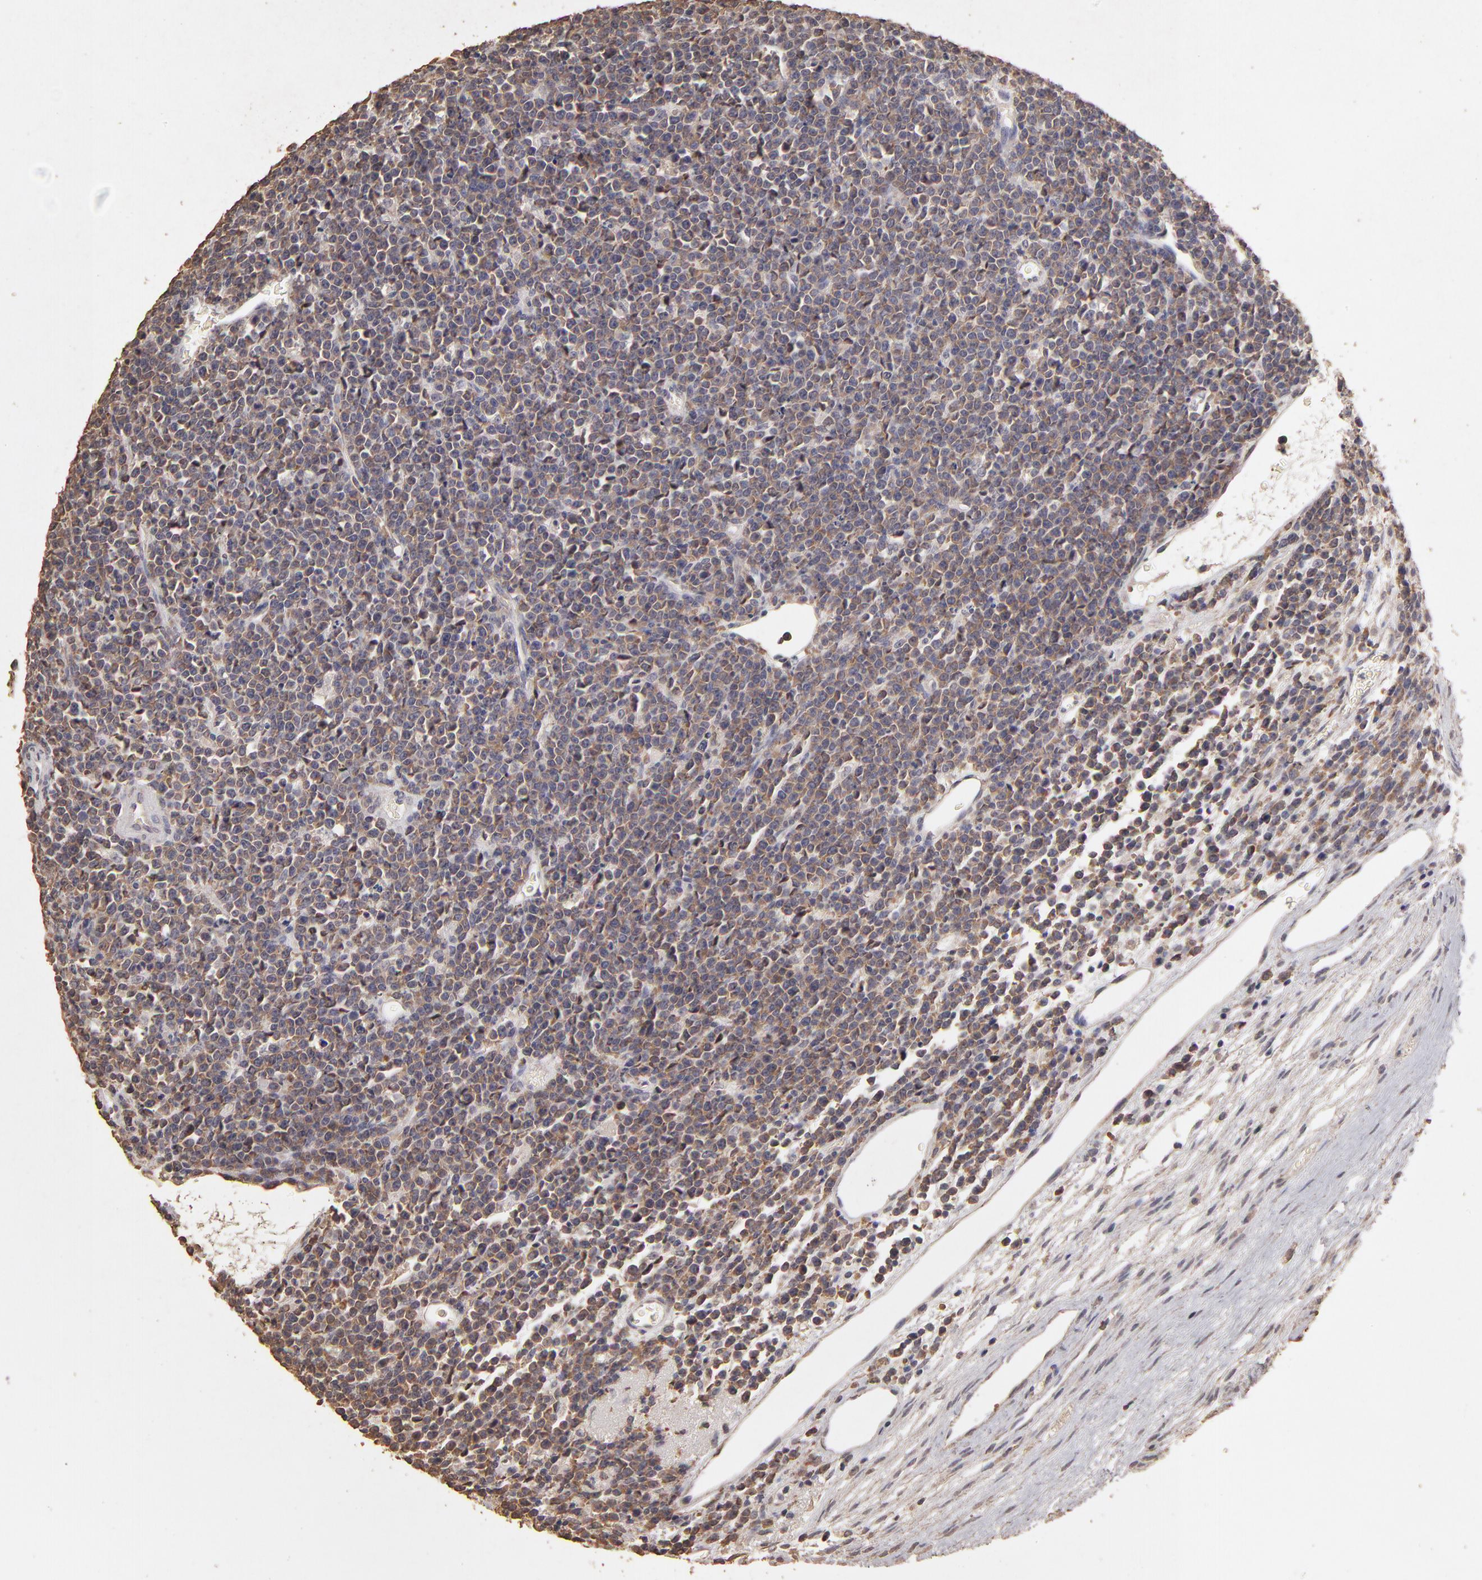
{"staining": {"intensity": "moderate", "quantity": ">75%", "location": "cytoplasmic/membranous"}, "tissue": "lymphoma", "cell_type": "Tumor cells", "image_type": "cancer", "snomed": [{"axis": "morphology", "description": "Malignant lymphoma, non-Hodgkin's type, High grade"}, {"axis": "topography", "description": "Ovary"}], "caption": "Immunohistochemistry of high-grade malignant lymphoma, non-Hodgkin's type shows medium levels of moderate cytoplasmic/membranous expression in about >75% of tumor cells. (DAB (3,3'-diaminobenzidine) = brown stain, brightfield microscopy at high magnification).", "gene": "OPHN1", "patient": {"sex": "female", "age": 56}}